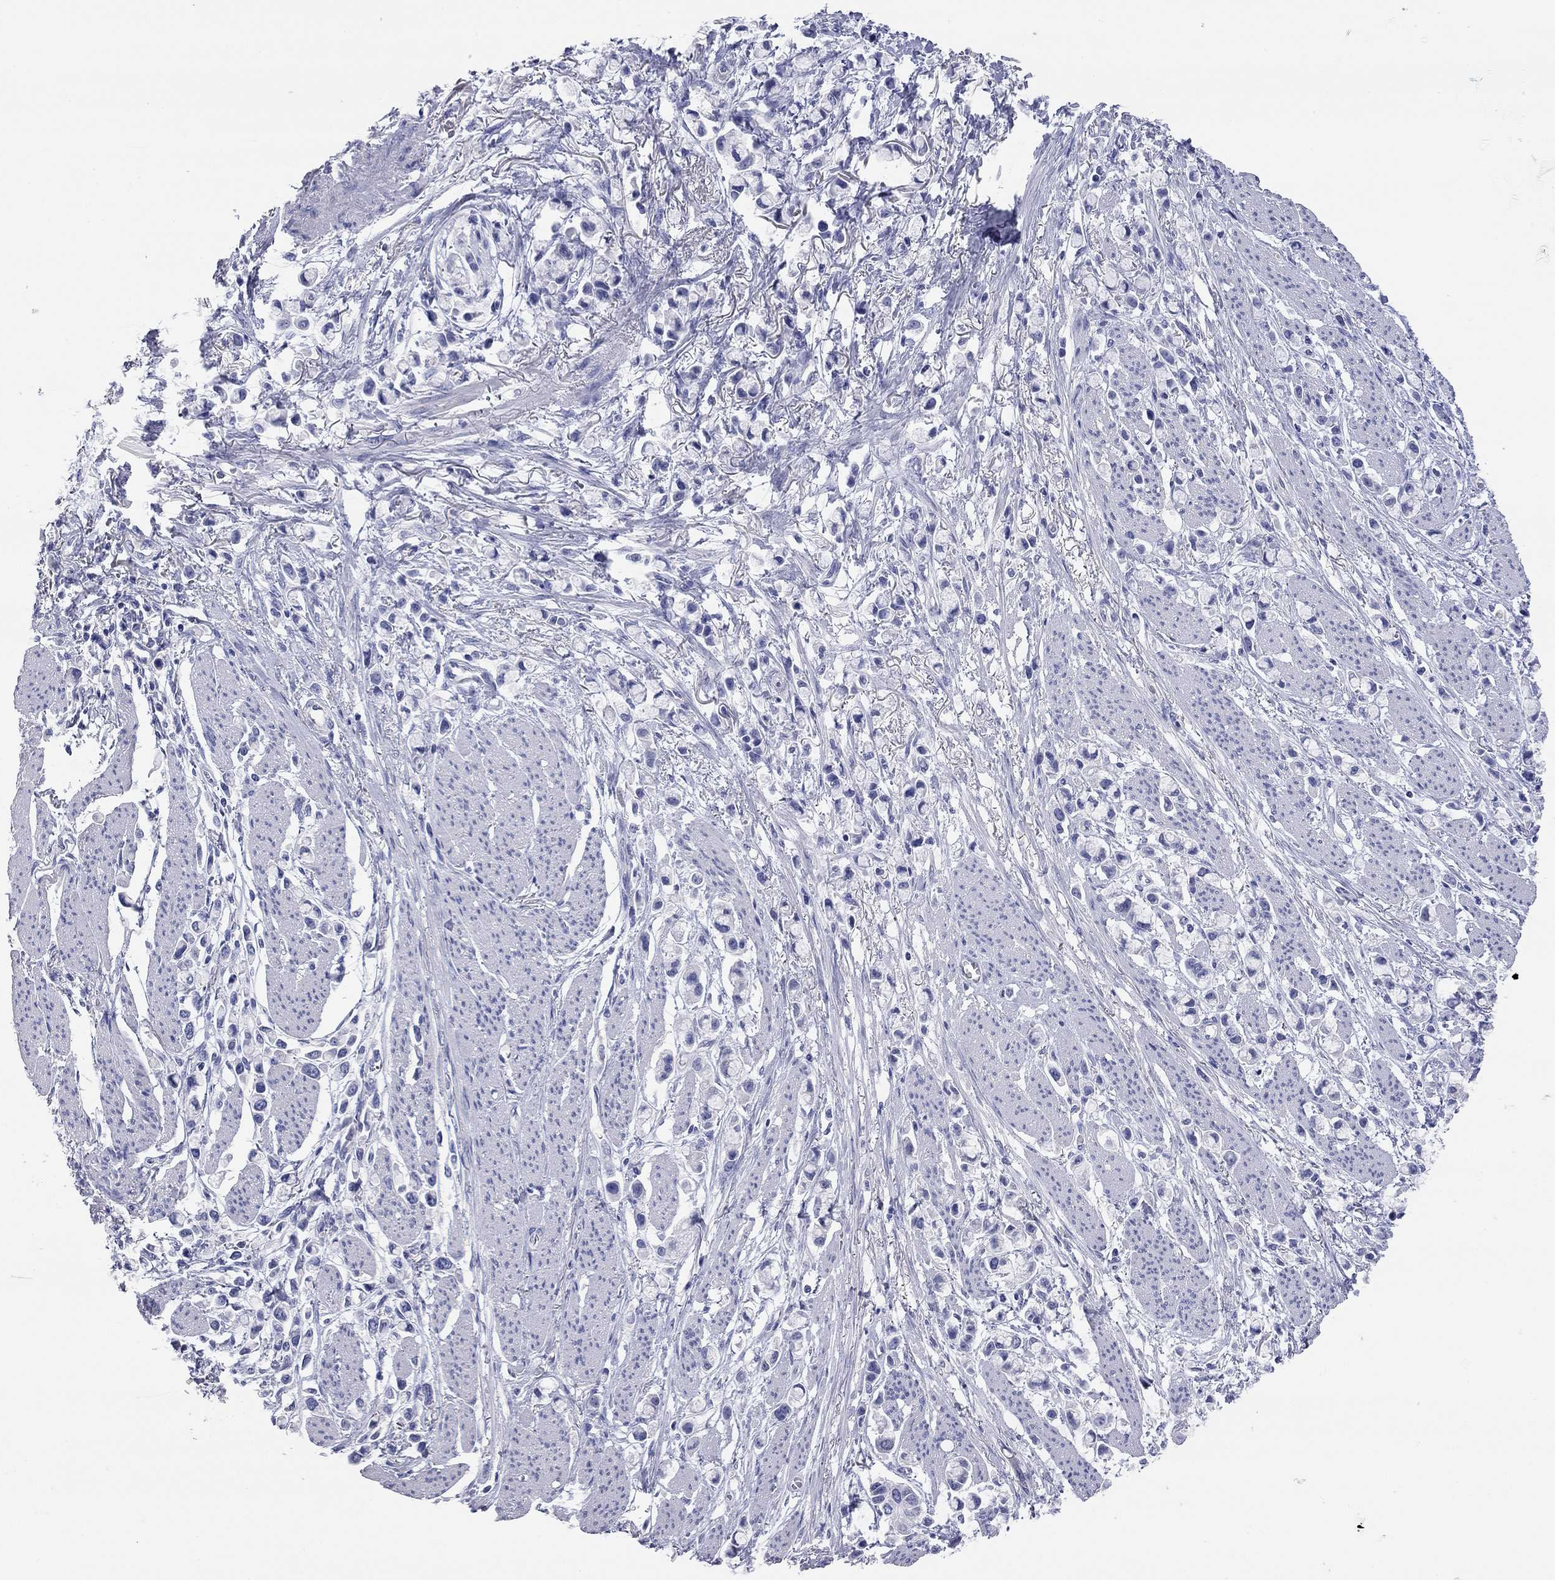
{"staining": {"intensity": "negative", "quantity": "none", "location": "none"}, "tissue": "stomach cancer", "cell_type": "Tumor cells", "image_type": "cancer", "snomed": [{"axis": "morphology", "description": "Adenocarcinoma, NOS"}, {"axis": "topography", "description": "Stomach"}], "caption": "Human stomach cancer (adenocarcinoma) stained for a protein using immunohistochemistry demonstrates no expression in tumor cells.", "gene": "TMEM221", "patient": {"sex": "female", "age": 81}}